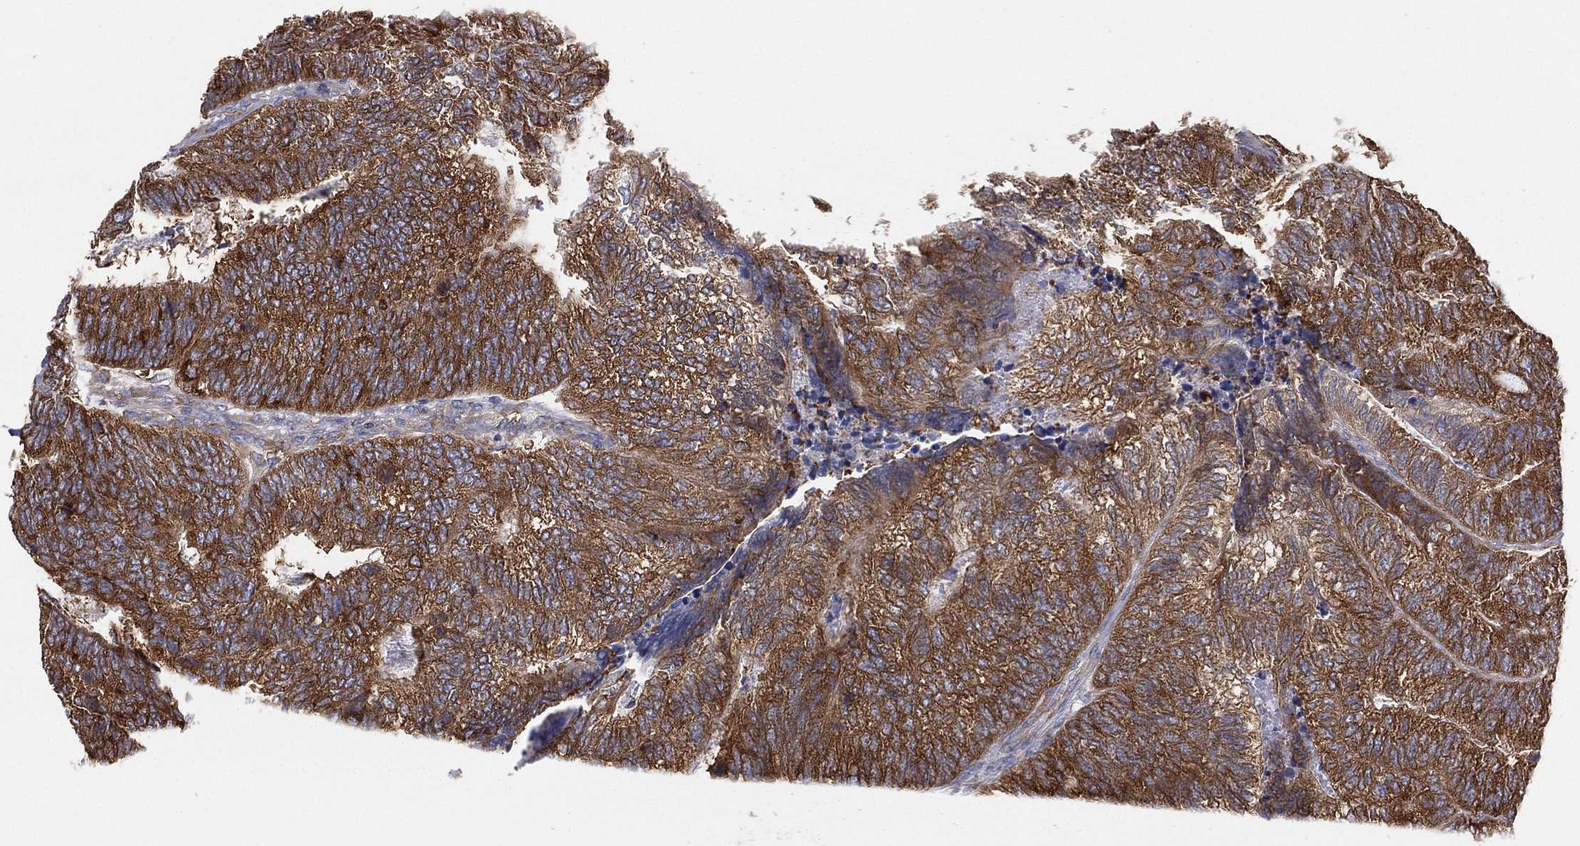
{"staining": {"intensity": "strong", "quantity": ">75%", "location": "cytoplasmic/membranous"}, "tissue": "colorectal cancer", "cell_type": "Tumor cells", "image_type": "cancer", "snomed": [{"axis": "morphology", "description": "Adenocarcinoma, NOS"}, {"axis": "topography", "description": "Colon"}], "caption": "Adenocarcinoma (colorectal) stained with IHC demonstrates strong cytoplasmic/membranous positivity in approximately >75% of tumor cells.", "gene": "FARSA", "patient": {"sex": "female", "age": 67}}